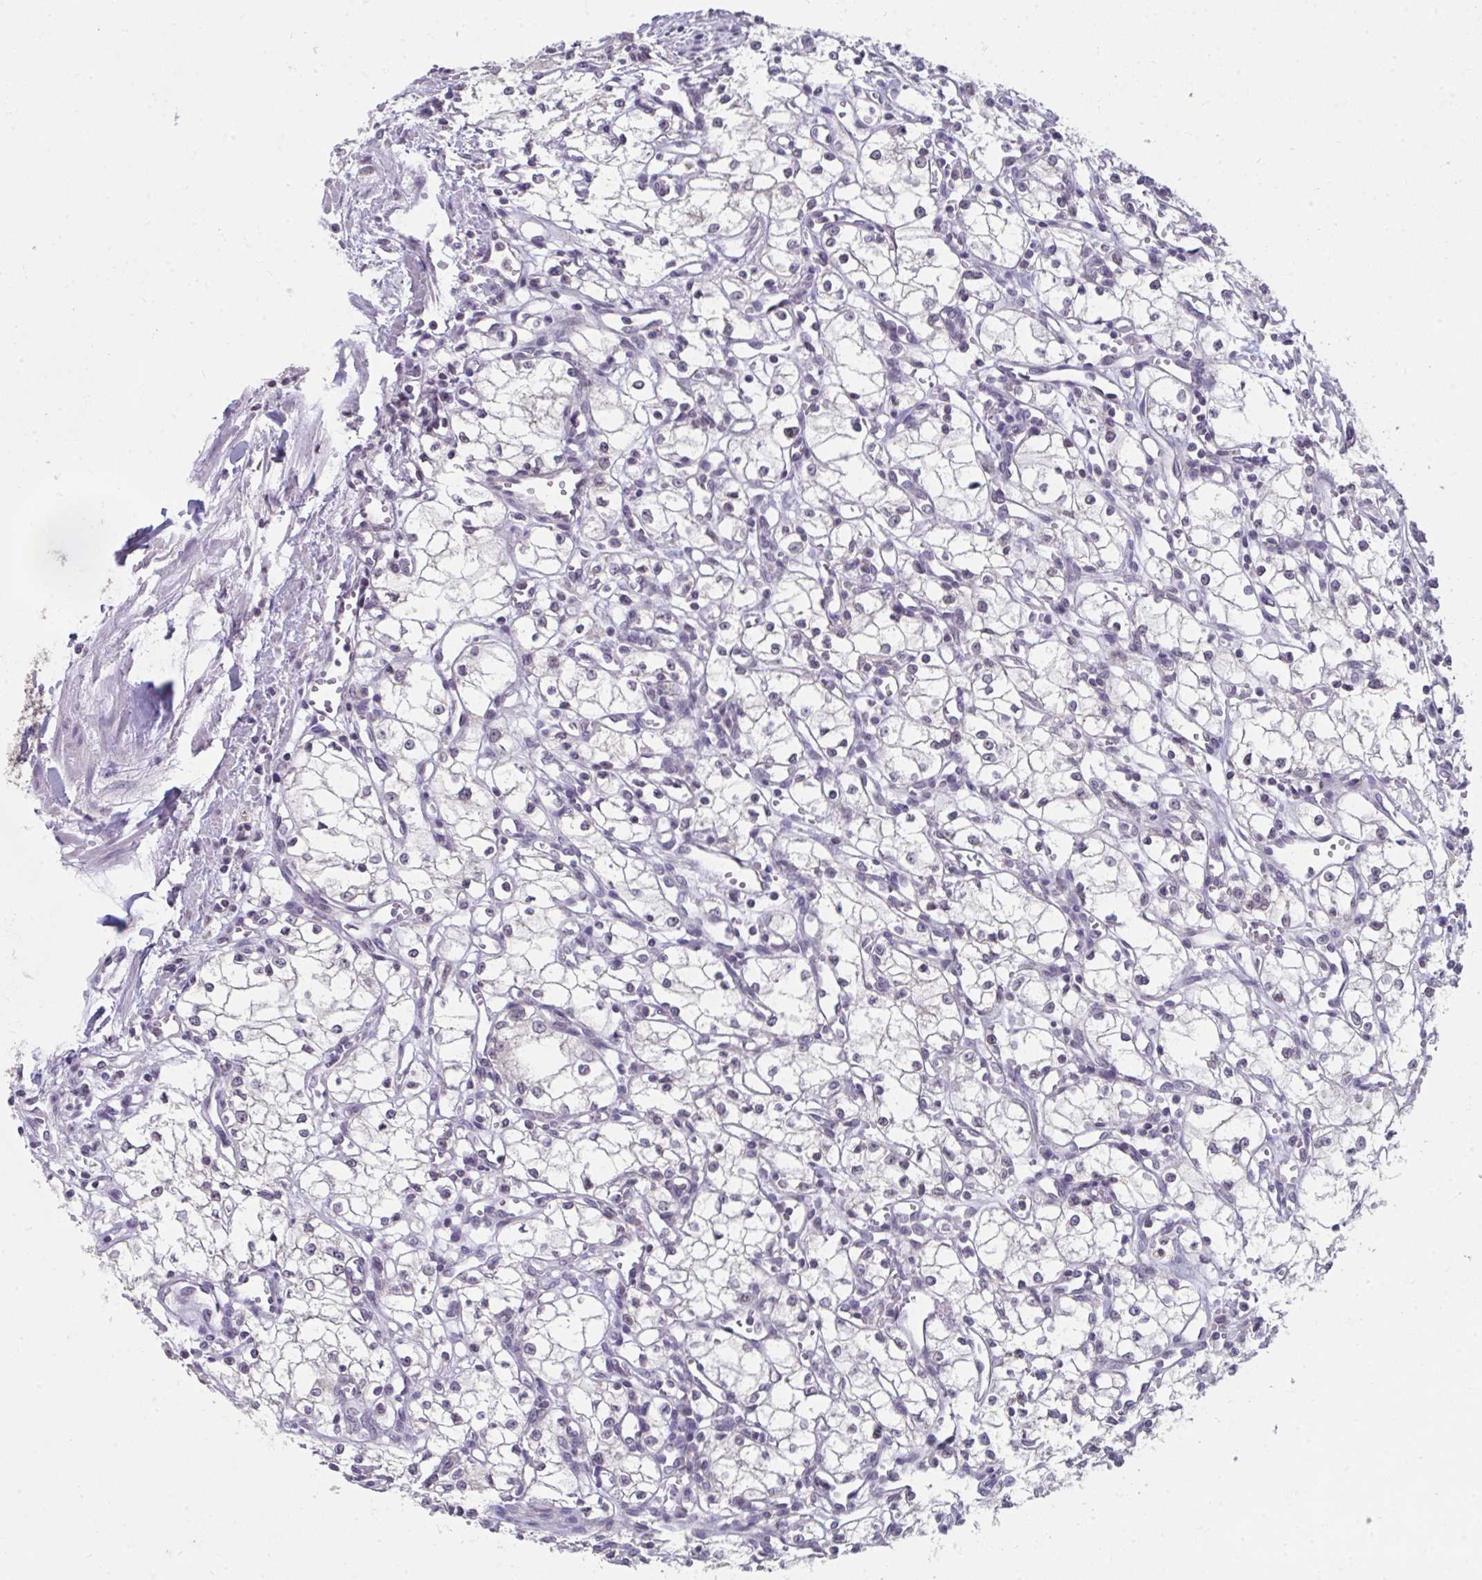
{"staining": {"intensity": "negative", "quantity": "none", "location": "none"}, "tissue": "renal cancer", "cell_type": "Tumor cells", "image_type": "cancer", "snomed": [{"axis": "morphology", "description": "Adenocarcinoma, NOS"}, {"axis": "topography", "description": "Kidney"}], "caption": "Histopathology image shows no significant protein positivity in tumor cells of renal cancer.", "gene": "NUP133", "patient": {"sex": "male", "age": 59}}